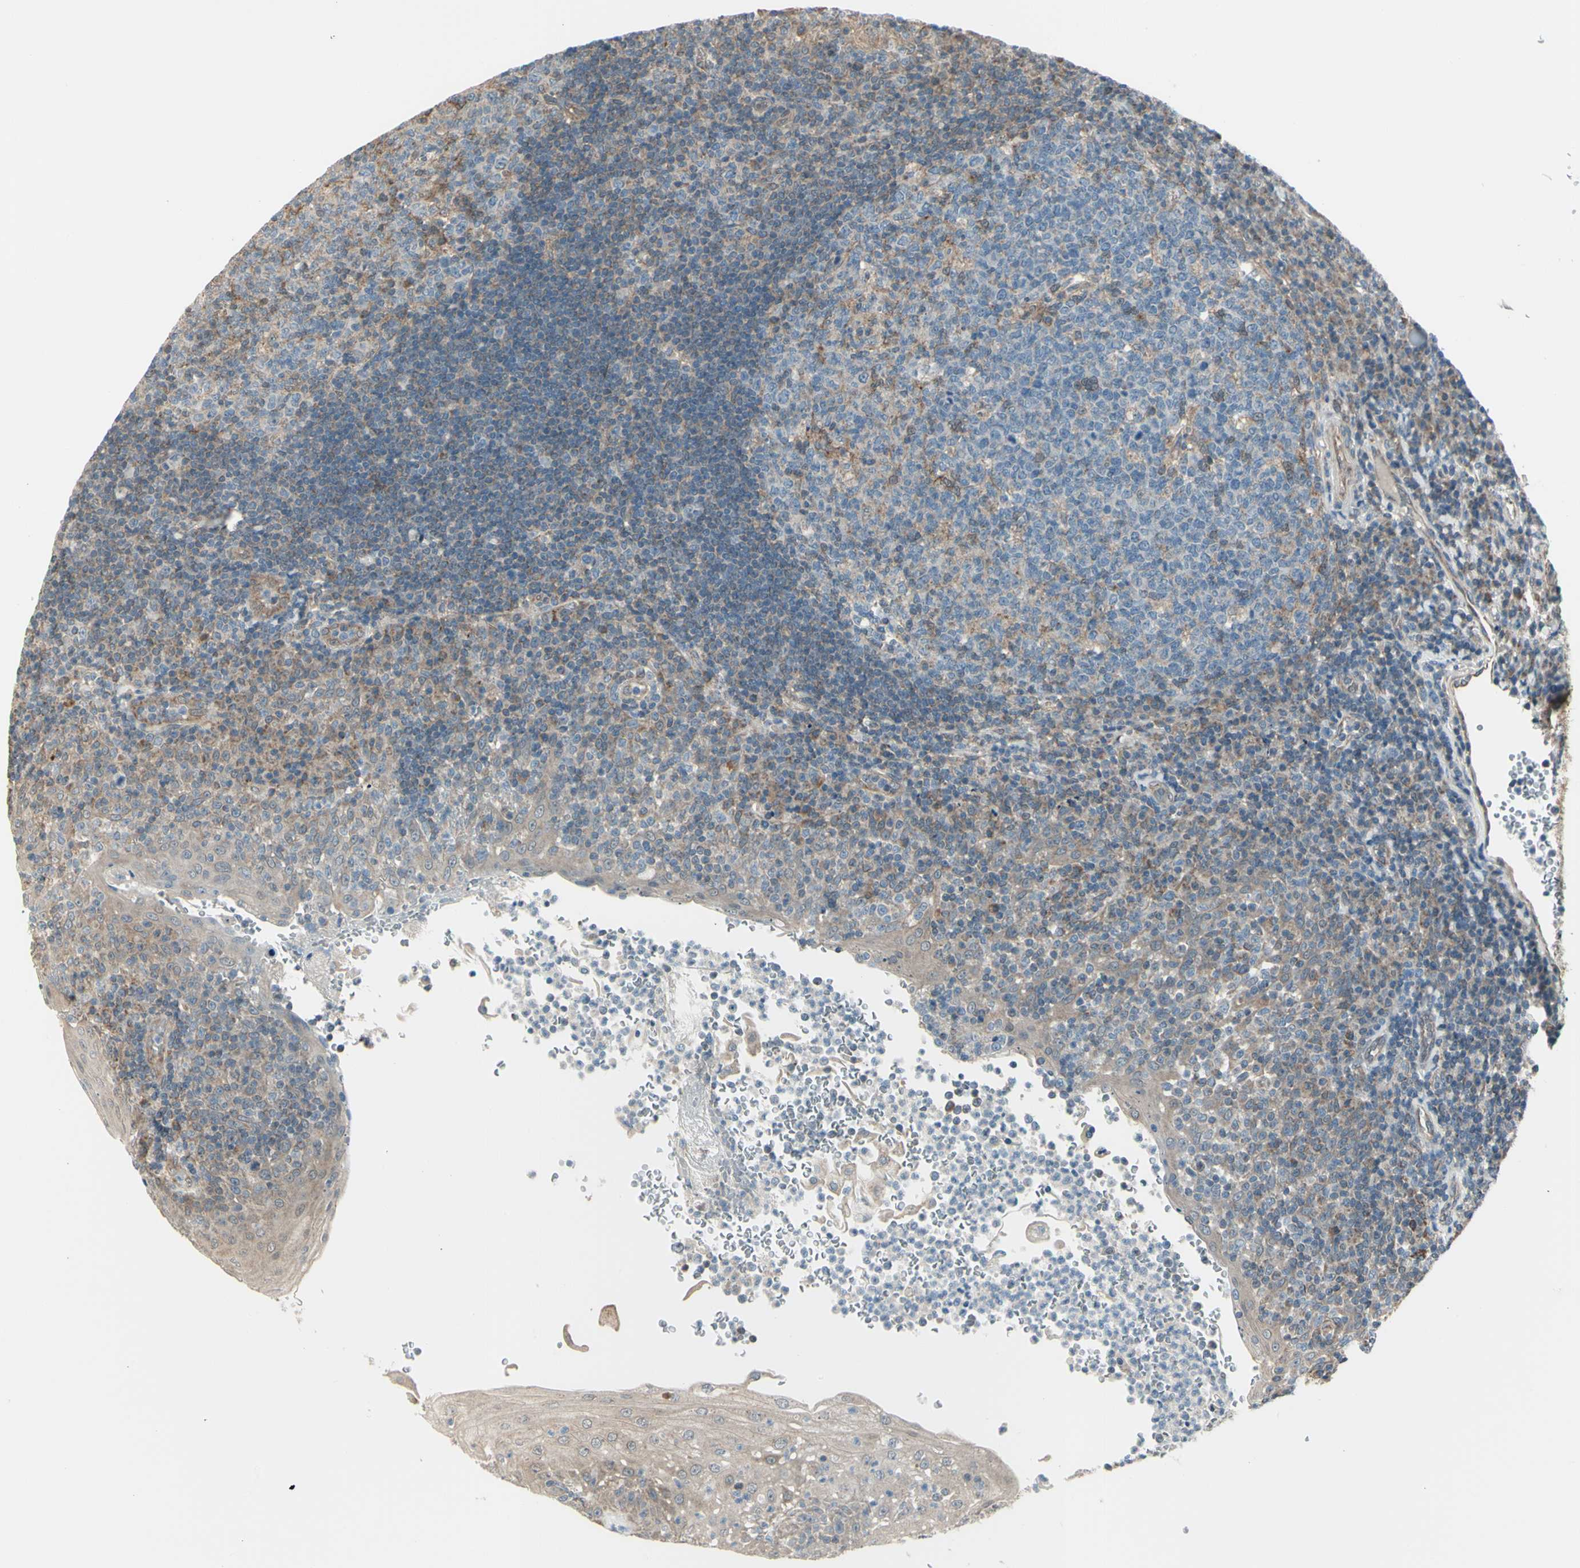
{"staining": {"intensity": "negative", "quantity": "none", "location": "none"}, "tissue": "tonsil", "cell_type": "Germinal center cells", "image_type": "normal", "snomed": [{"axis": "morphology", "description": "Normal tissue, NOS"}, {"axis": "topography", "description": "Tonsil"}], "caption": "Immunohistochemistry (IHC) histopathology image of normal tonsil stained for a protein (brown), which displays no positivity in germinal center cells.", "gene": "NAXD", "patient": {"sex": "female", "age": 40}}